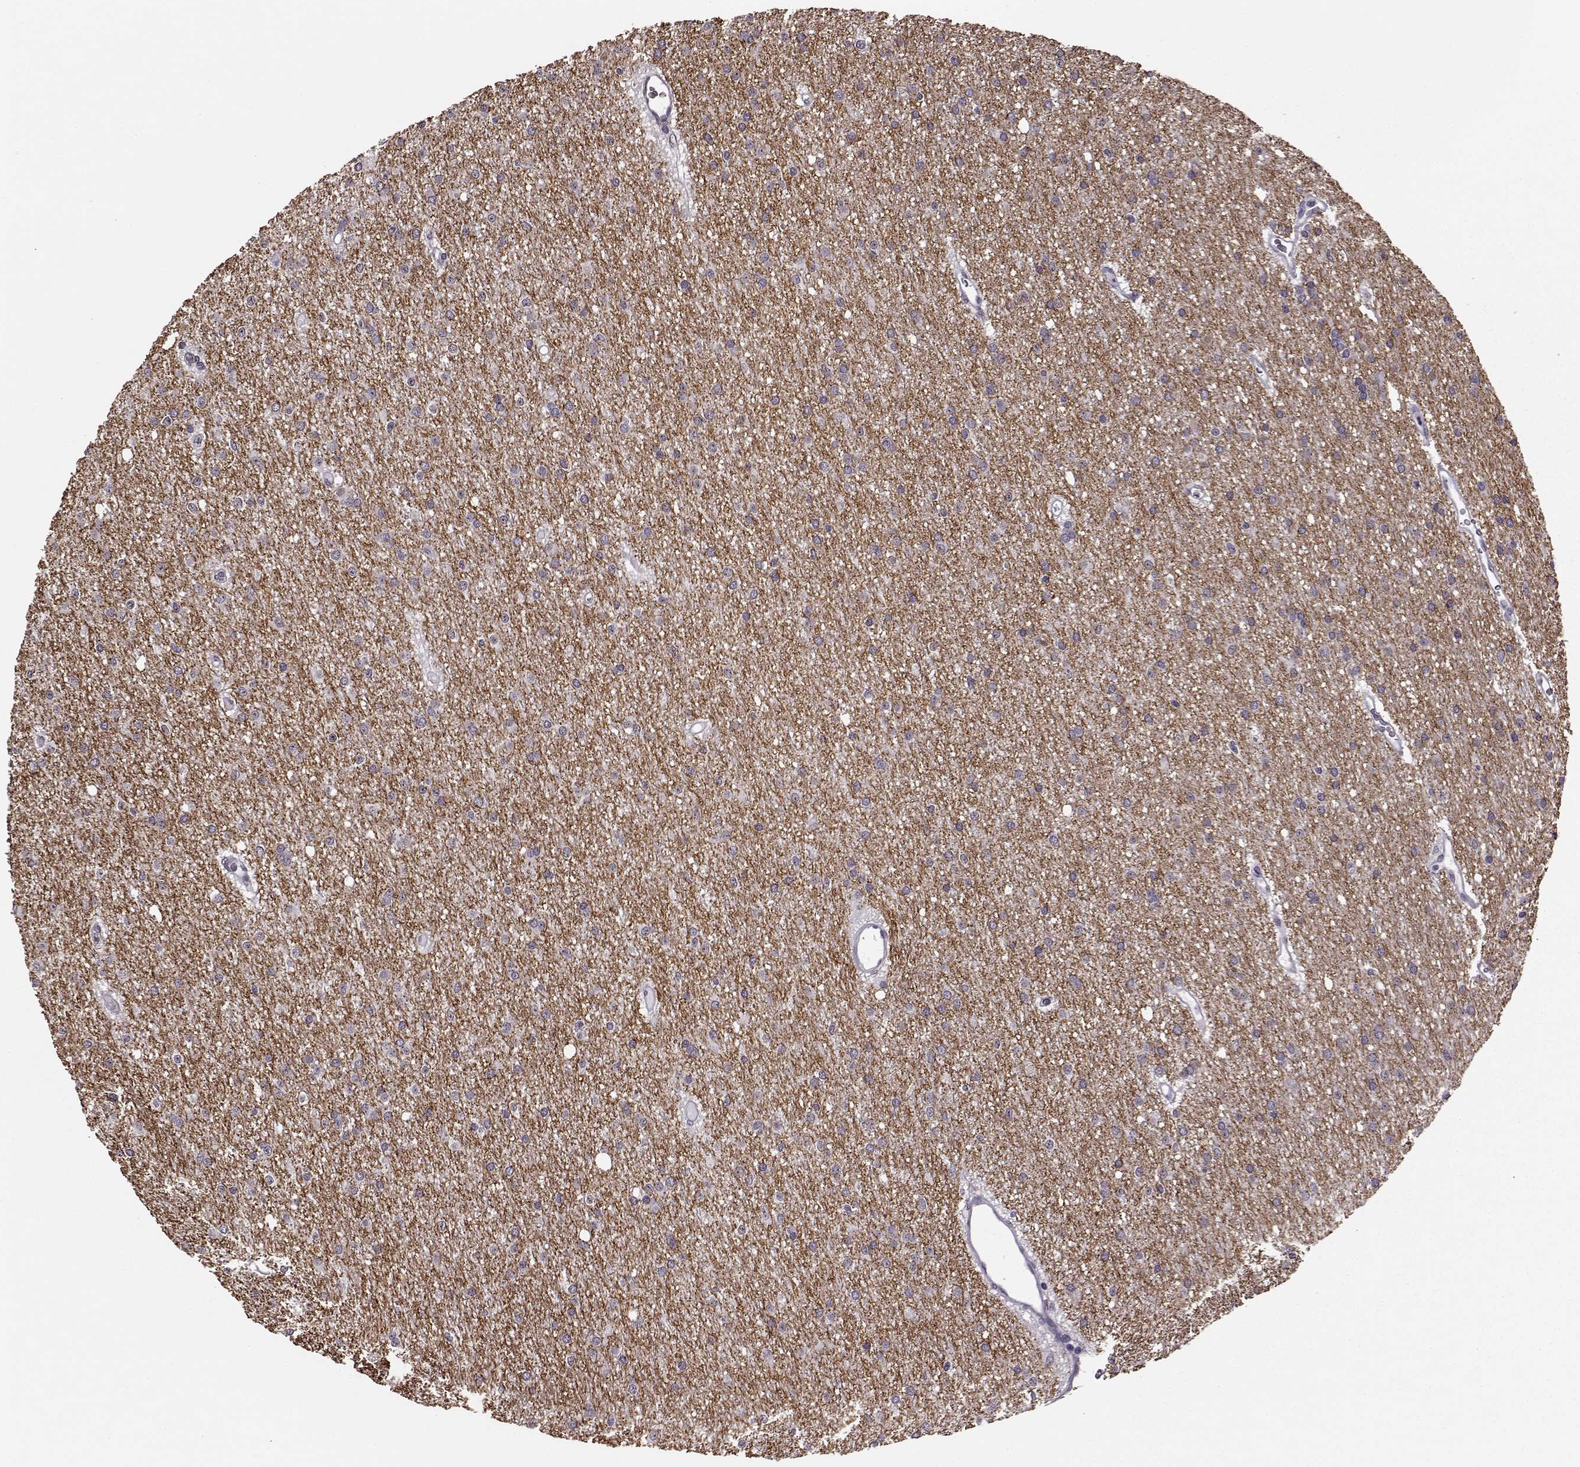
{"staining": {"intensity": "negative", "quantity": "none", "location": "none"}, "tissue": "glioma", "cell_type": "Tumor cells", "image_type": "cancer", "snomed": [{"axis": "morphology", "description": "Glioma, malignant, Low grade"}, {"axis": "topography", "description": "Brain"}], "caption": "Tumor cells are negative for protein expression in human glioma. (Stains: DAB (3,3'-diaminobenzidine) immunohistochemistry (IHC) with hematoxylin counter stain, Microscopy: brightfield microscopy at high magnification).", "gene": "STX1B", "patient": {"sex": "male", "age": 27}}